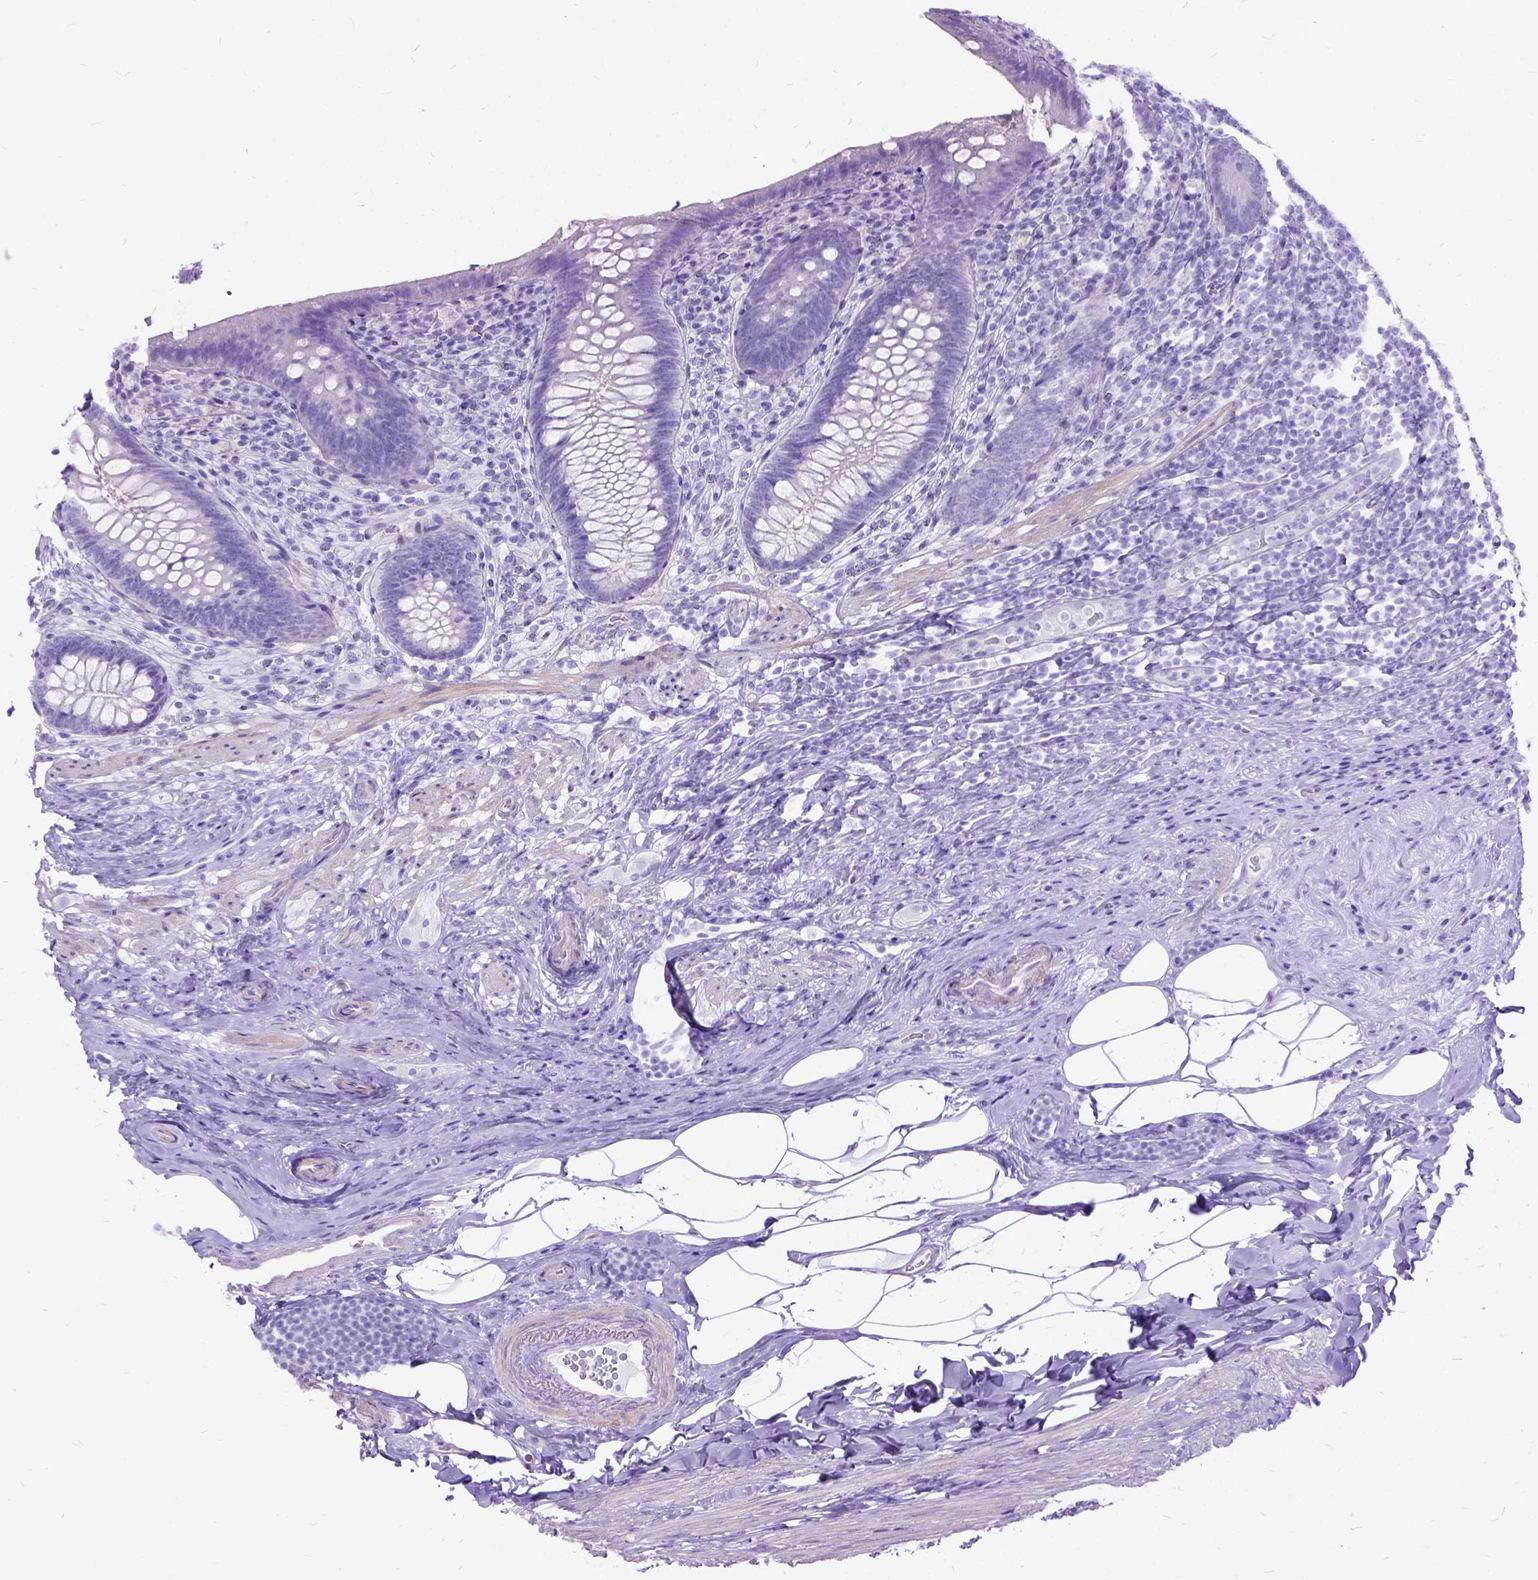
{"staining": {"intensity": "negative", "quantity": "none", "location": "none"}, "tissue": "appendix", "cell_type": "Glandular cells", "image_type": "normal", "snomed": [{"axis": "morphology", "description": "Normal tissue, NOS"}, {"axis": "topography", "description": "Appendix"}], "caption": "Immunohistochemical staining of normal human appendix demonstrates no significant expression in glandular cells.", "gene": "ARL9", "patient": {"sex": "male", "age": 47}}